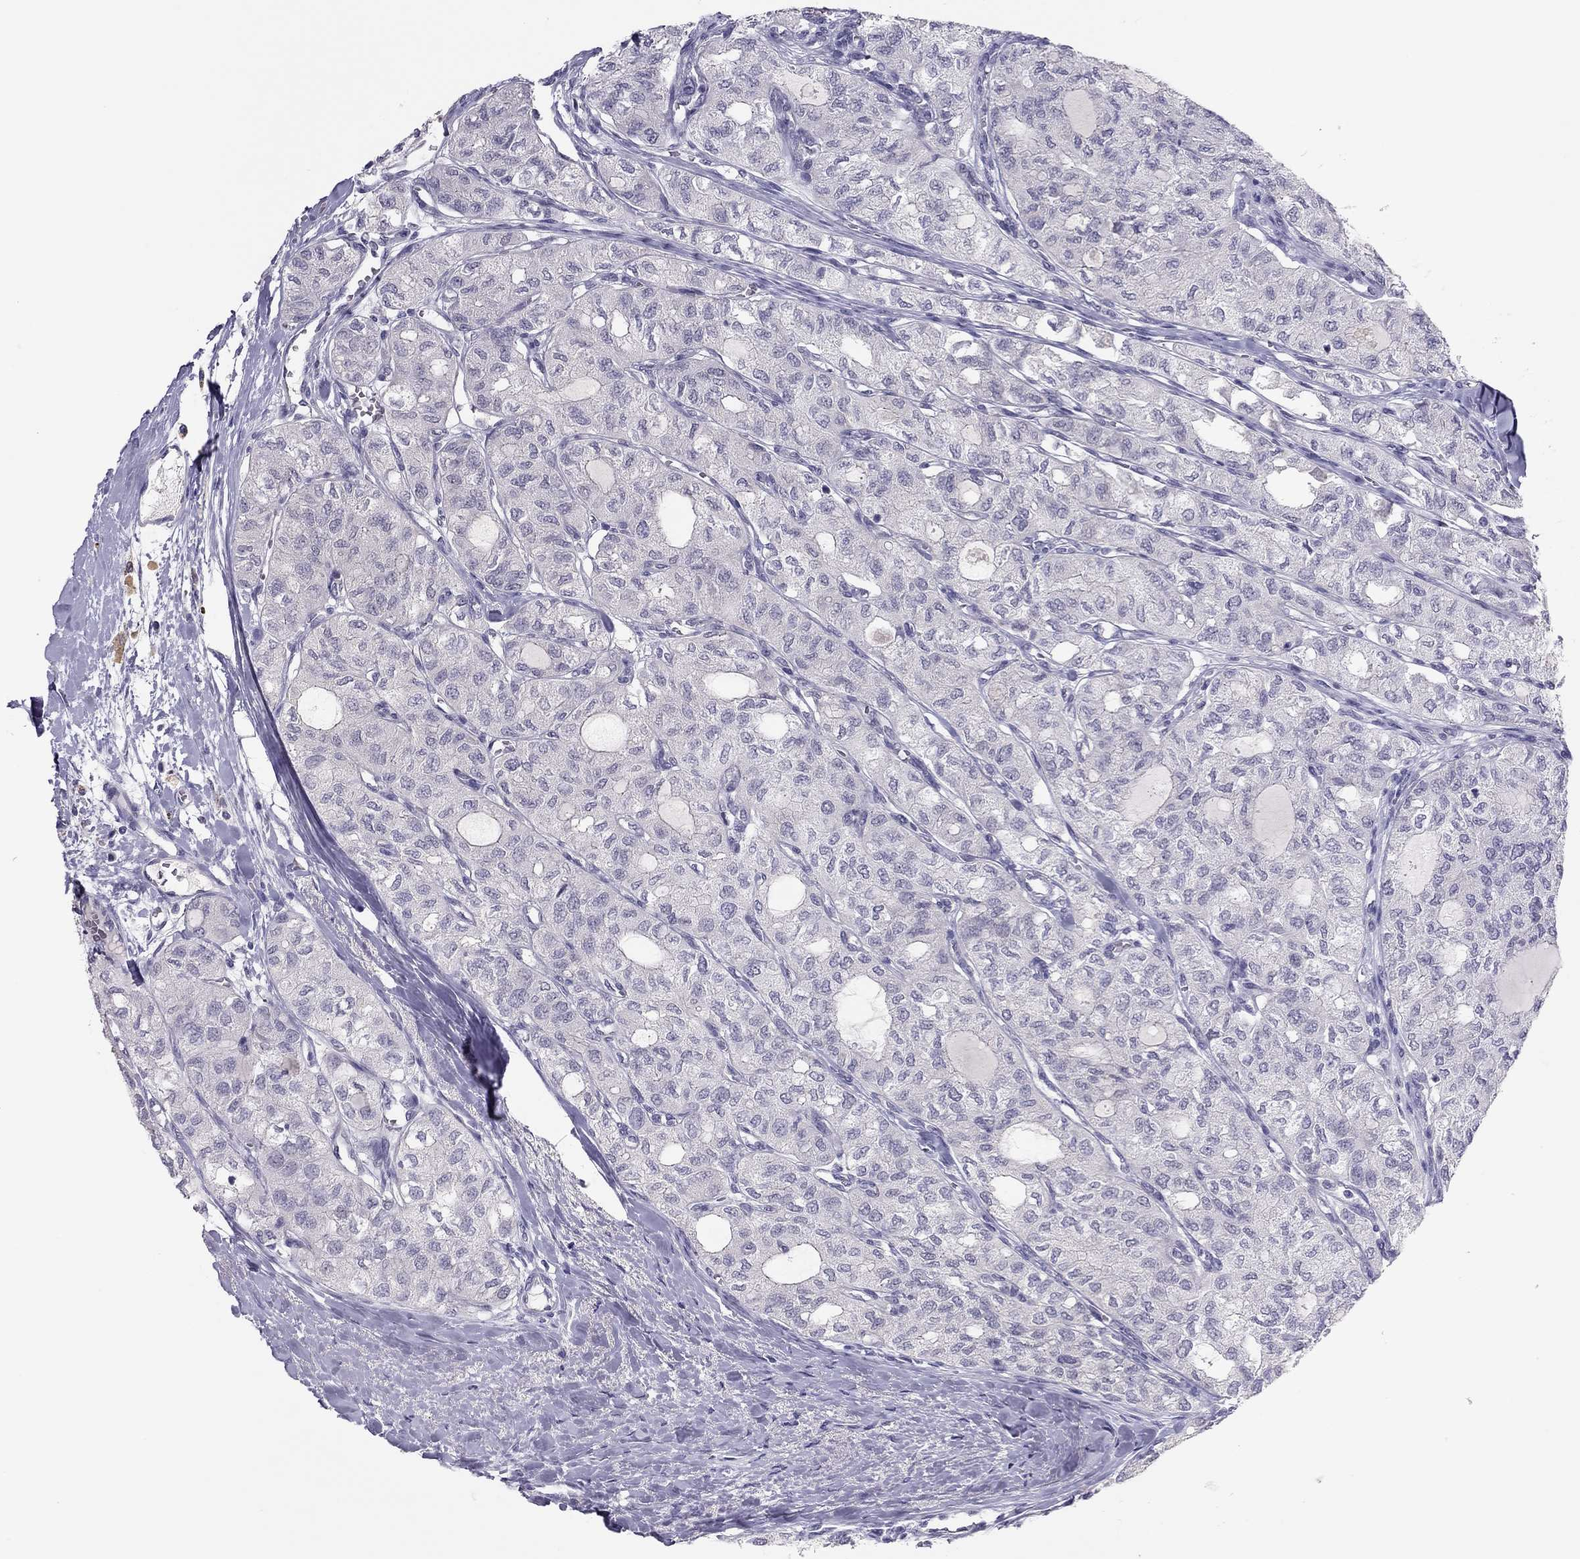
{"staining": {"intensity": "negative", "quantity": "none", "location": "none"}, "tissue": "thyroid cancer", "cell_type": "Tumor cells", "image_type": "cancer", "snomed": [{"axis": "morphology", "description": "Follicular adenoma carcinoma, NOS"}, {"axis": "topography", "description": "Thyroid gland"}], "caption": "Thyroid follicular adenoma carcinoma was stained to show a protein in brown. There is no significant expression in tumor cells.", "gene": "ADORA2A", "patient": {"sex": "male", "age": 75}}